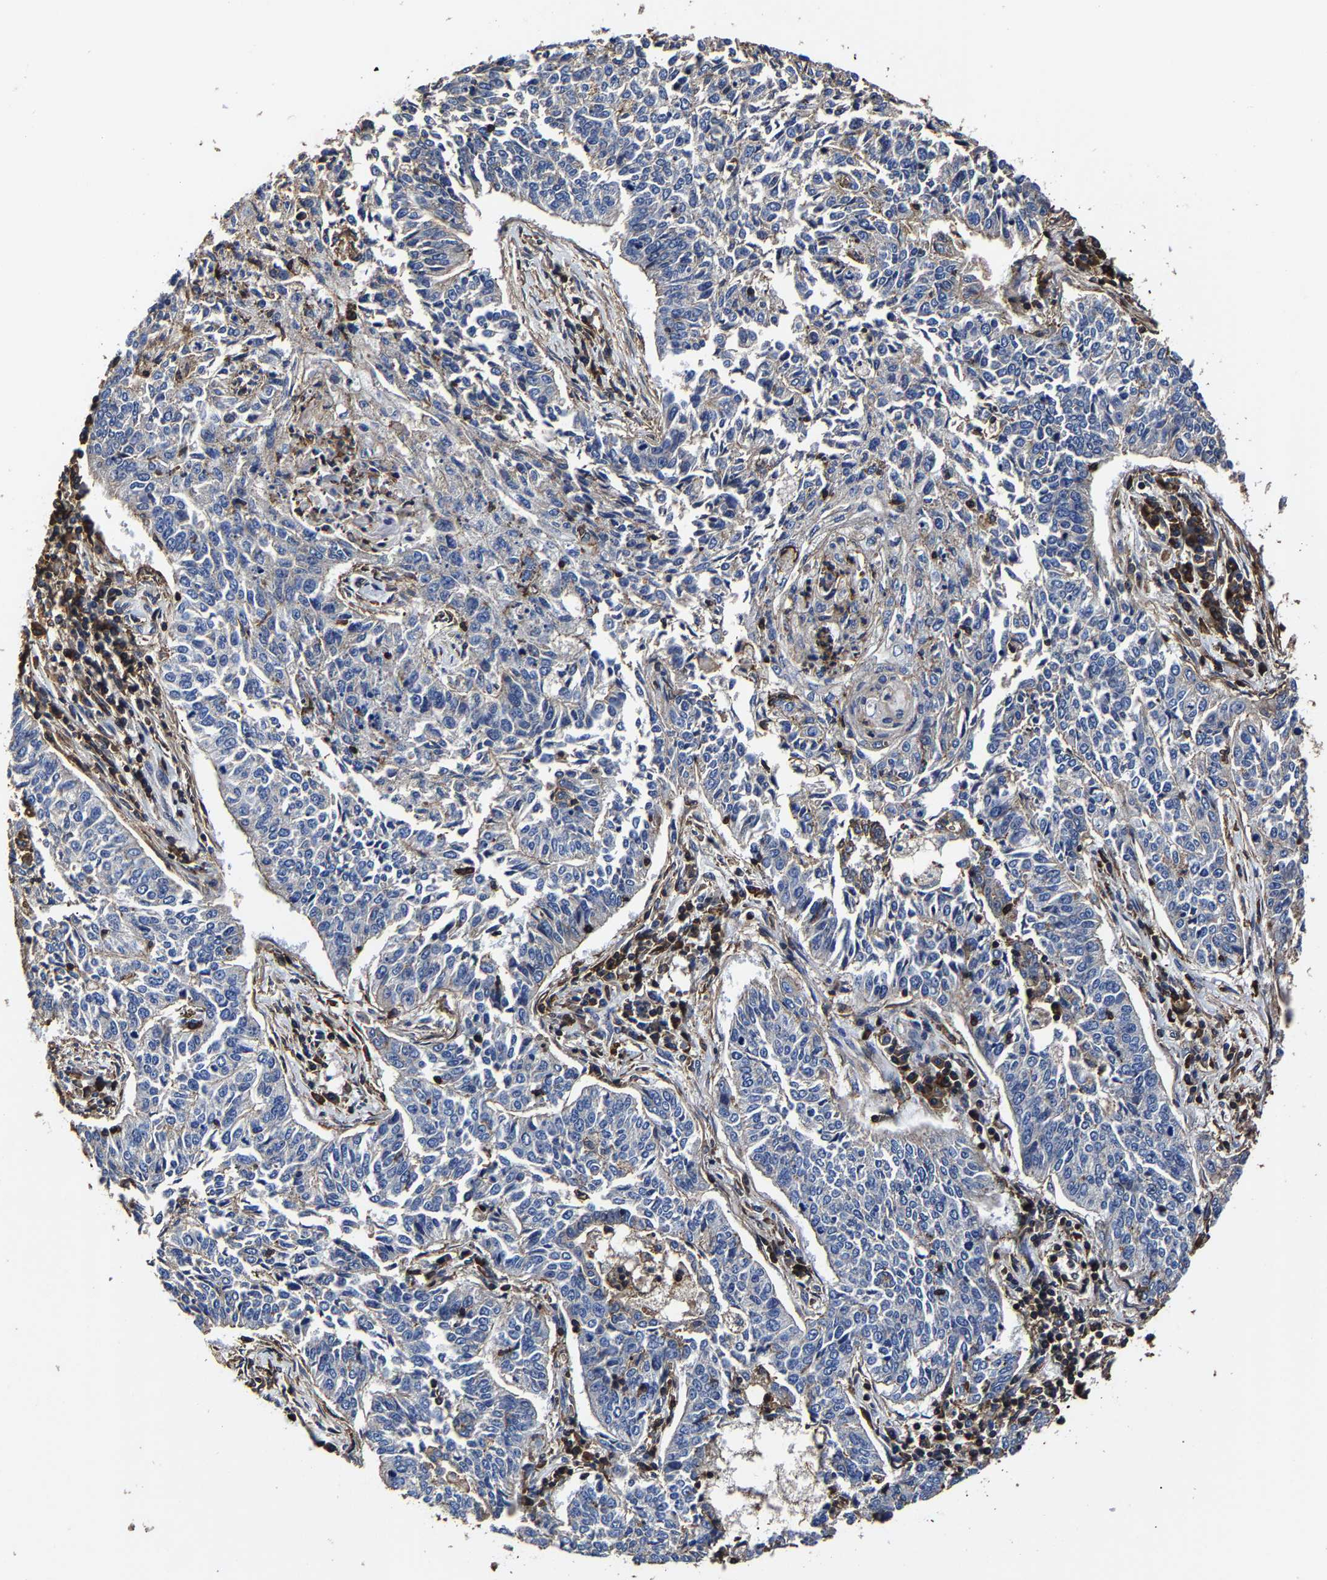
{"staining": {"intensity": "negative", "quantity": "none", "location": "none"}, "tissue": "lung cancer", "cell_type": "Tumor cells", "image_type": "cancer", "snomed": [{"axis": "morphology", "description": "Normal tissue, NOS"}, {"axis": "morphology", "description": "Squamous cell carcinoma, NOS"}, {"axis": "topography", "description": "Cartilage tissue"}, {"axis": "topography", "description": "Bronchus"}, {"axis": "topography", "description": "Lung"}], "caption": "Micrograph shows no protein positivity in tumor cells of lung cancer (squamous cell carcinoma) tissue. The staining was performed using DAB (3,3'-diaminobenzidine) to visualize the protein expression in brown, while the nuclei were stained in blue with hematoxylin (Magnification: 20x).", "gene": "SSH3", "patient": {"sex": "female", "age": 49}}